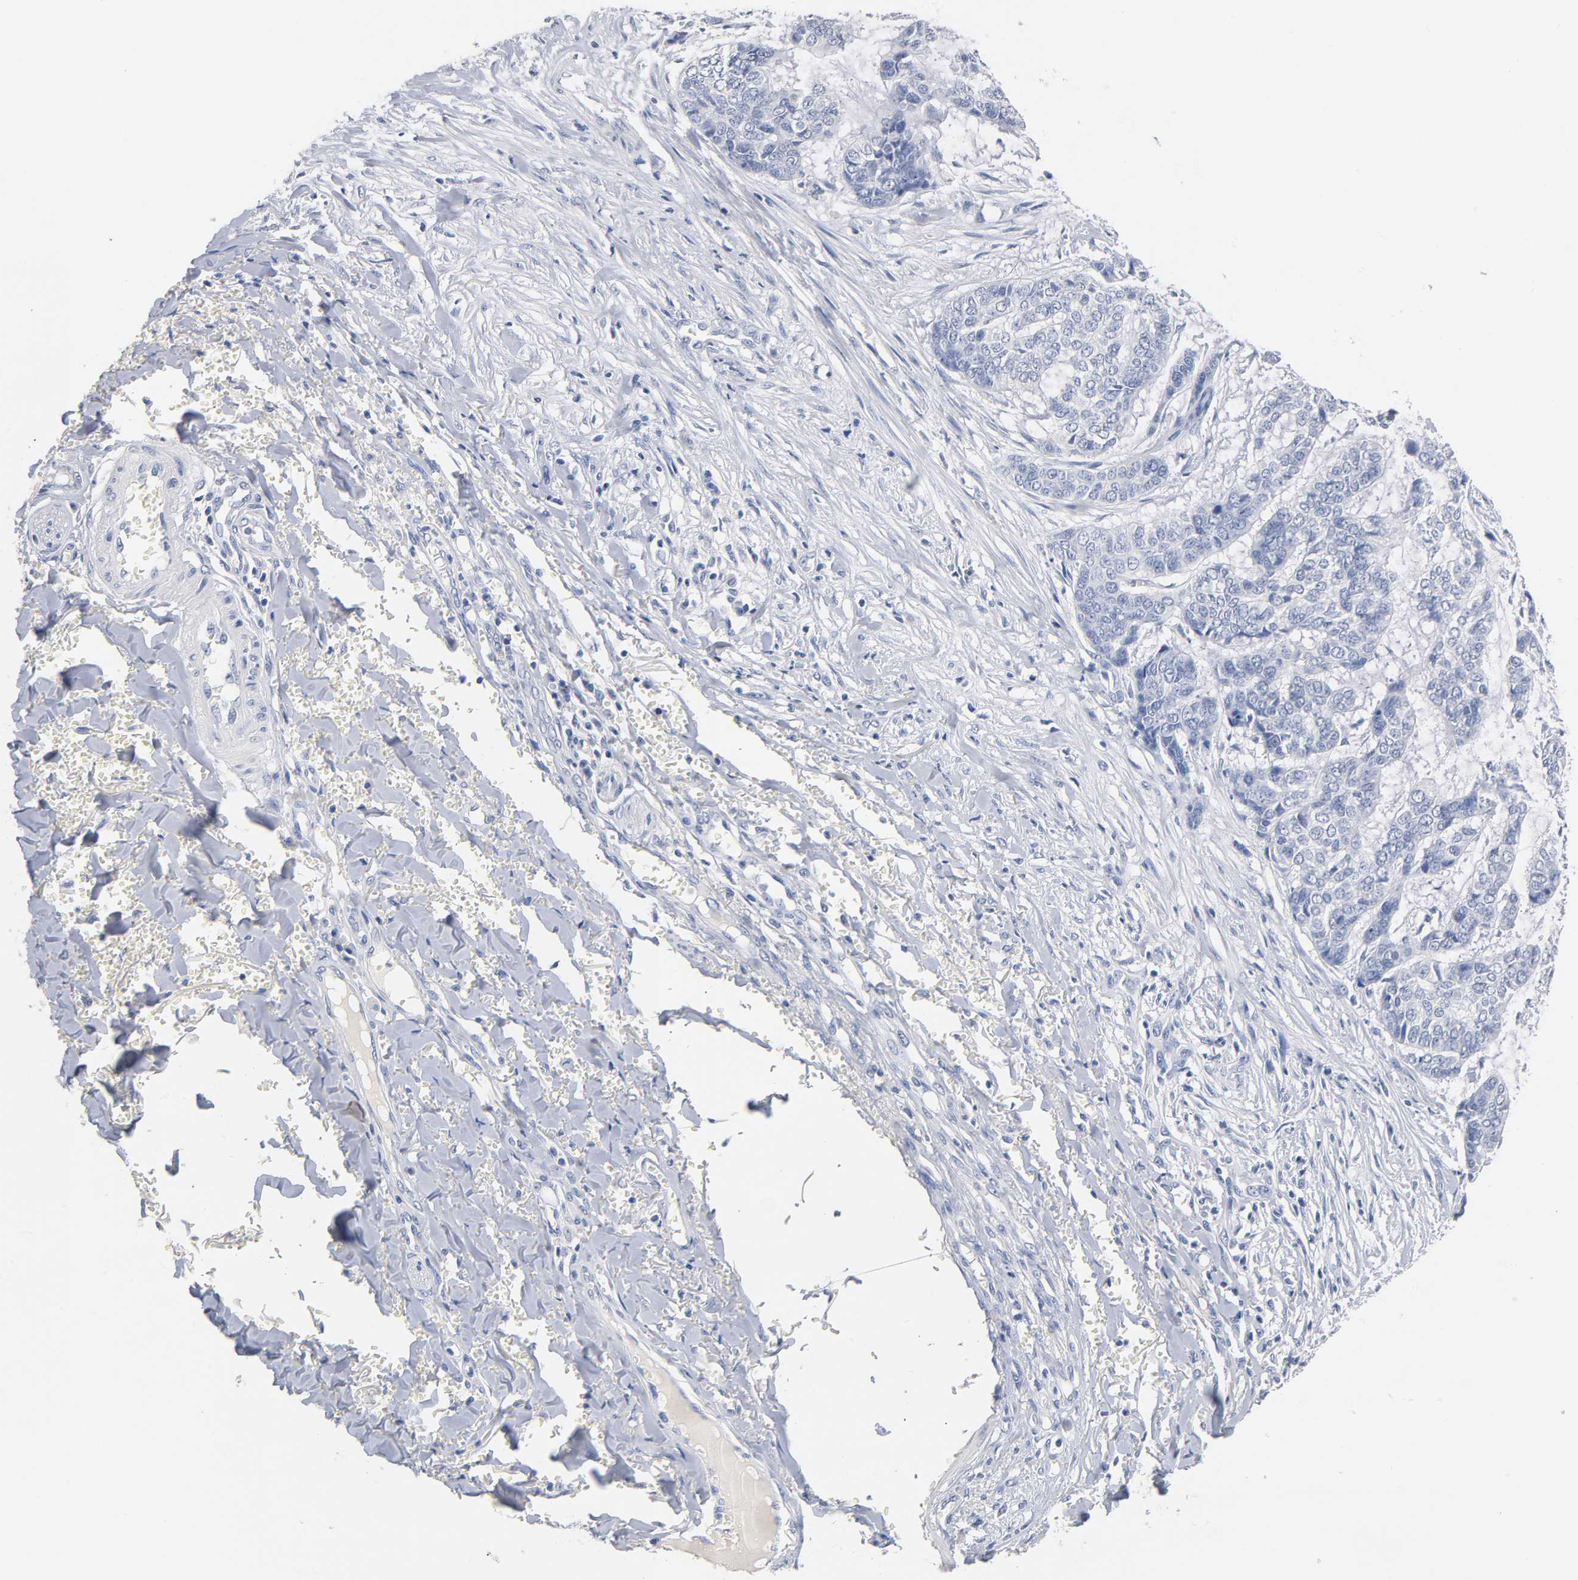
{"staining": {"intensity": "negative", "quantity": "none", "location": "none"}, "tissue": "skin cancer", "cell_type": "Tumor cells", "image_type": "cancer", "snomed": [{"axis": "morphology", "description": "Basal cell carcinoma"}, {"axis": "topography", "description": "Skin"}], "caption": "Skin cancer was stained to show a protein in brown. There is no significant expression in tumor cells.", "gene": "ZCCHC13", "patient": {"sex": "female", "age": 64}}